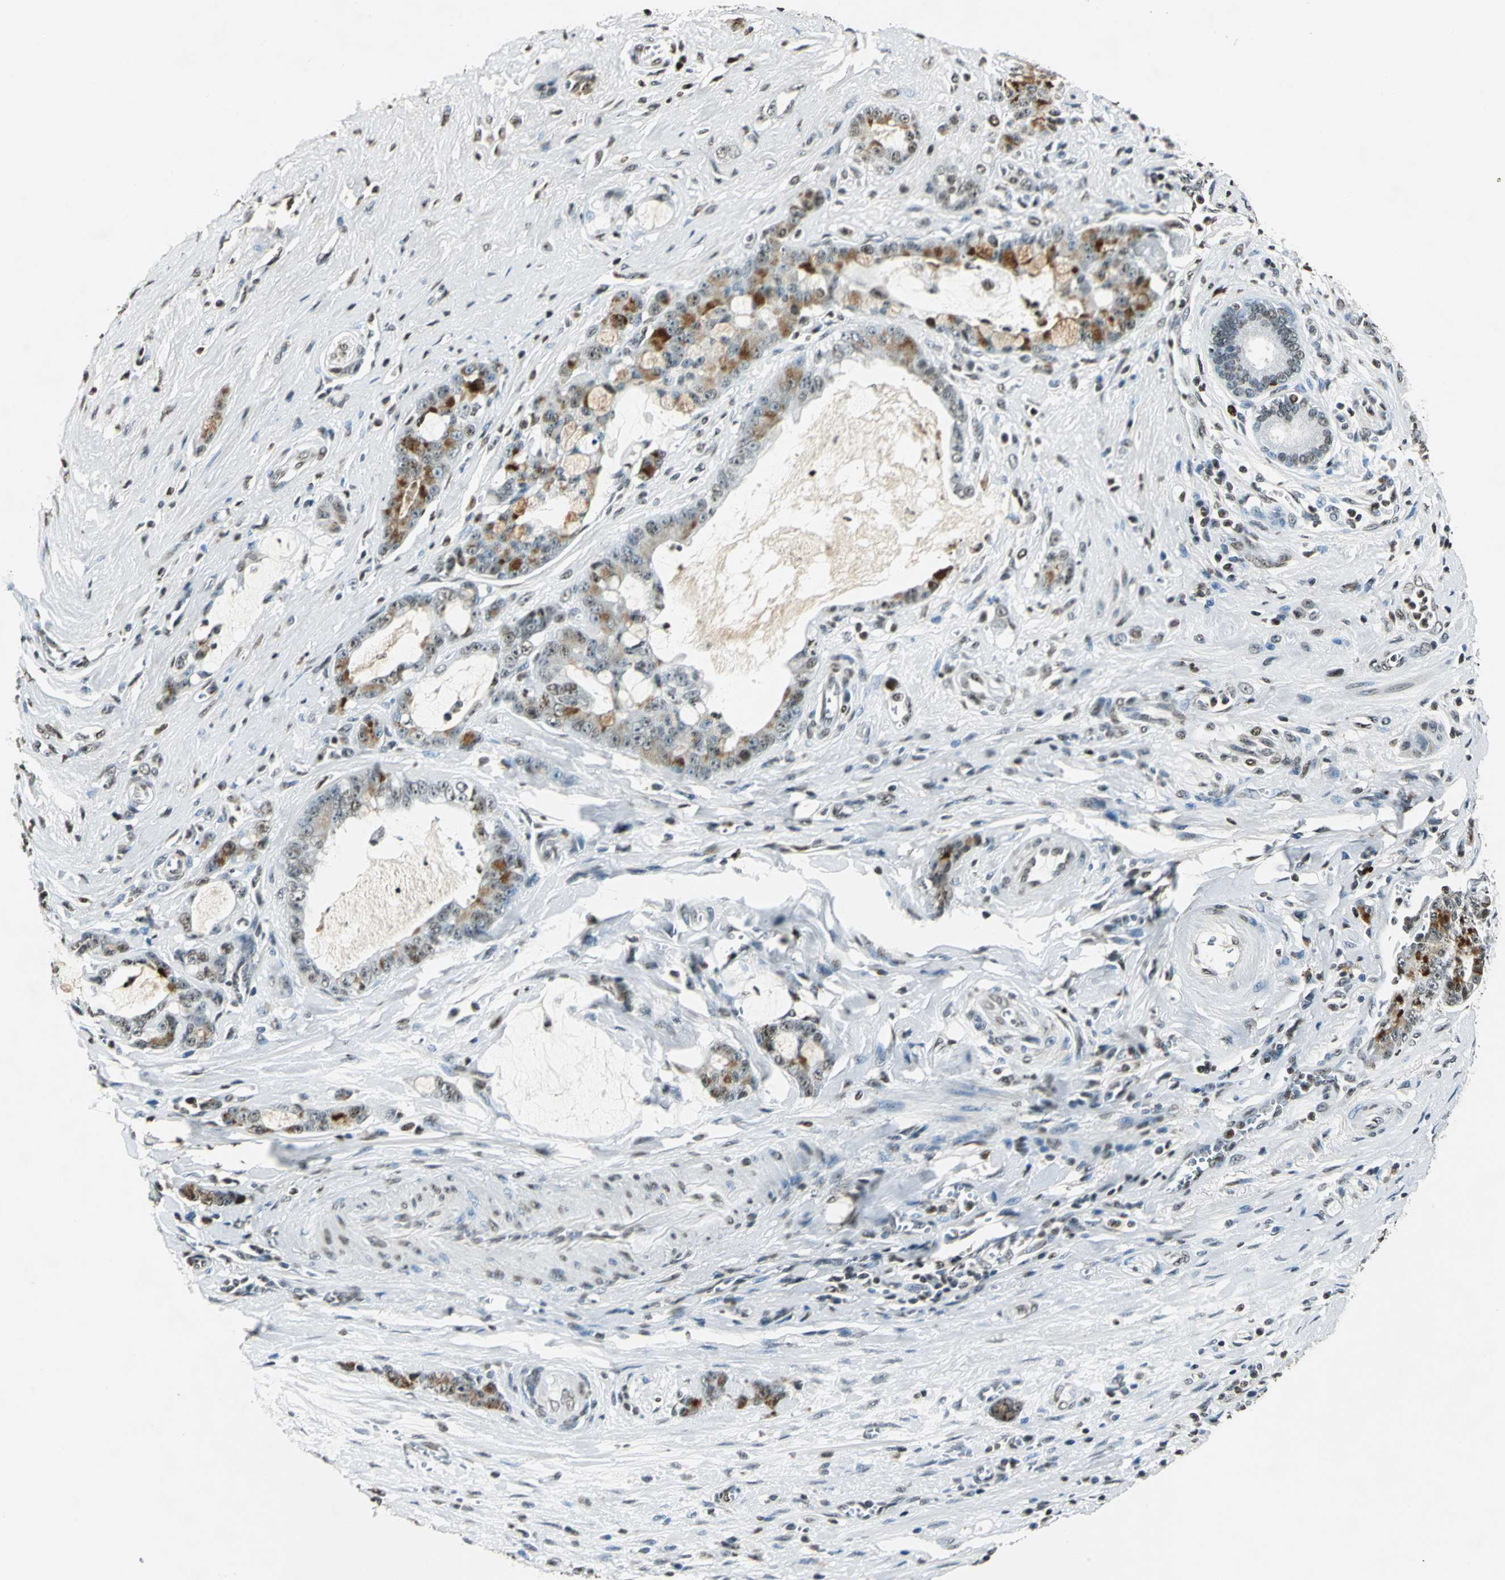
{"staining": {"intensity": "moderate", "quantity": "25%-75%", "location": "cytoplasmic/membranous,nuclear"}, "tissue": "pancreatic cancer", "cell_type": "Tumor cells", "image_type": "cancer", "snomed": [{"axis": "morphology", "description": "Adenocarcinoma, NOS"}, {"axis": "topography", "description": "Pancreas"}], "caption": "Pancreatic cancer stained with a protein marker displays moderate staining in tumor cells.", "gene": "MCM4", "patient": {"sex": "female", "age": 73}}